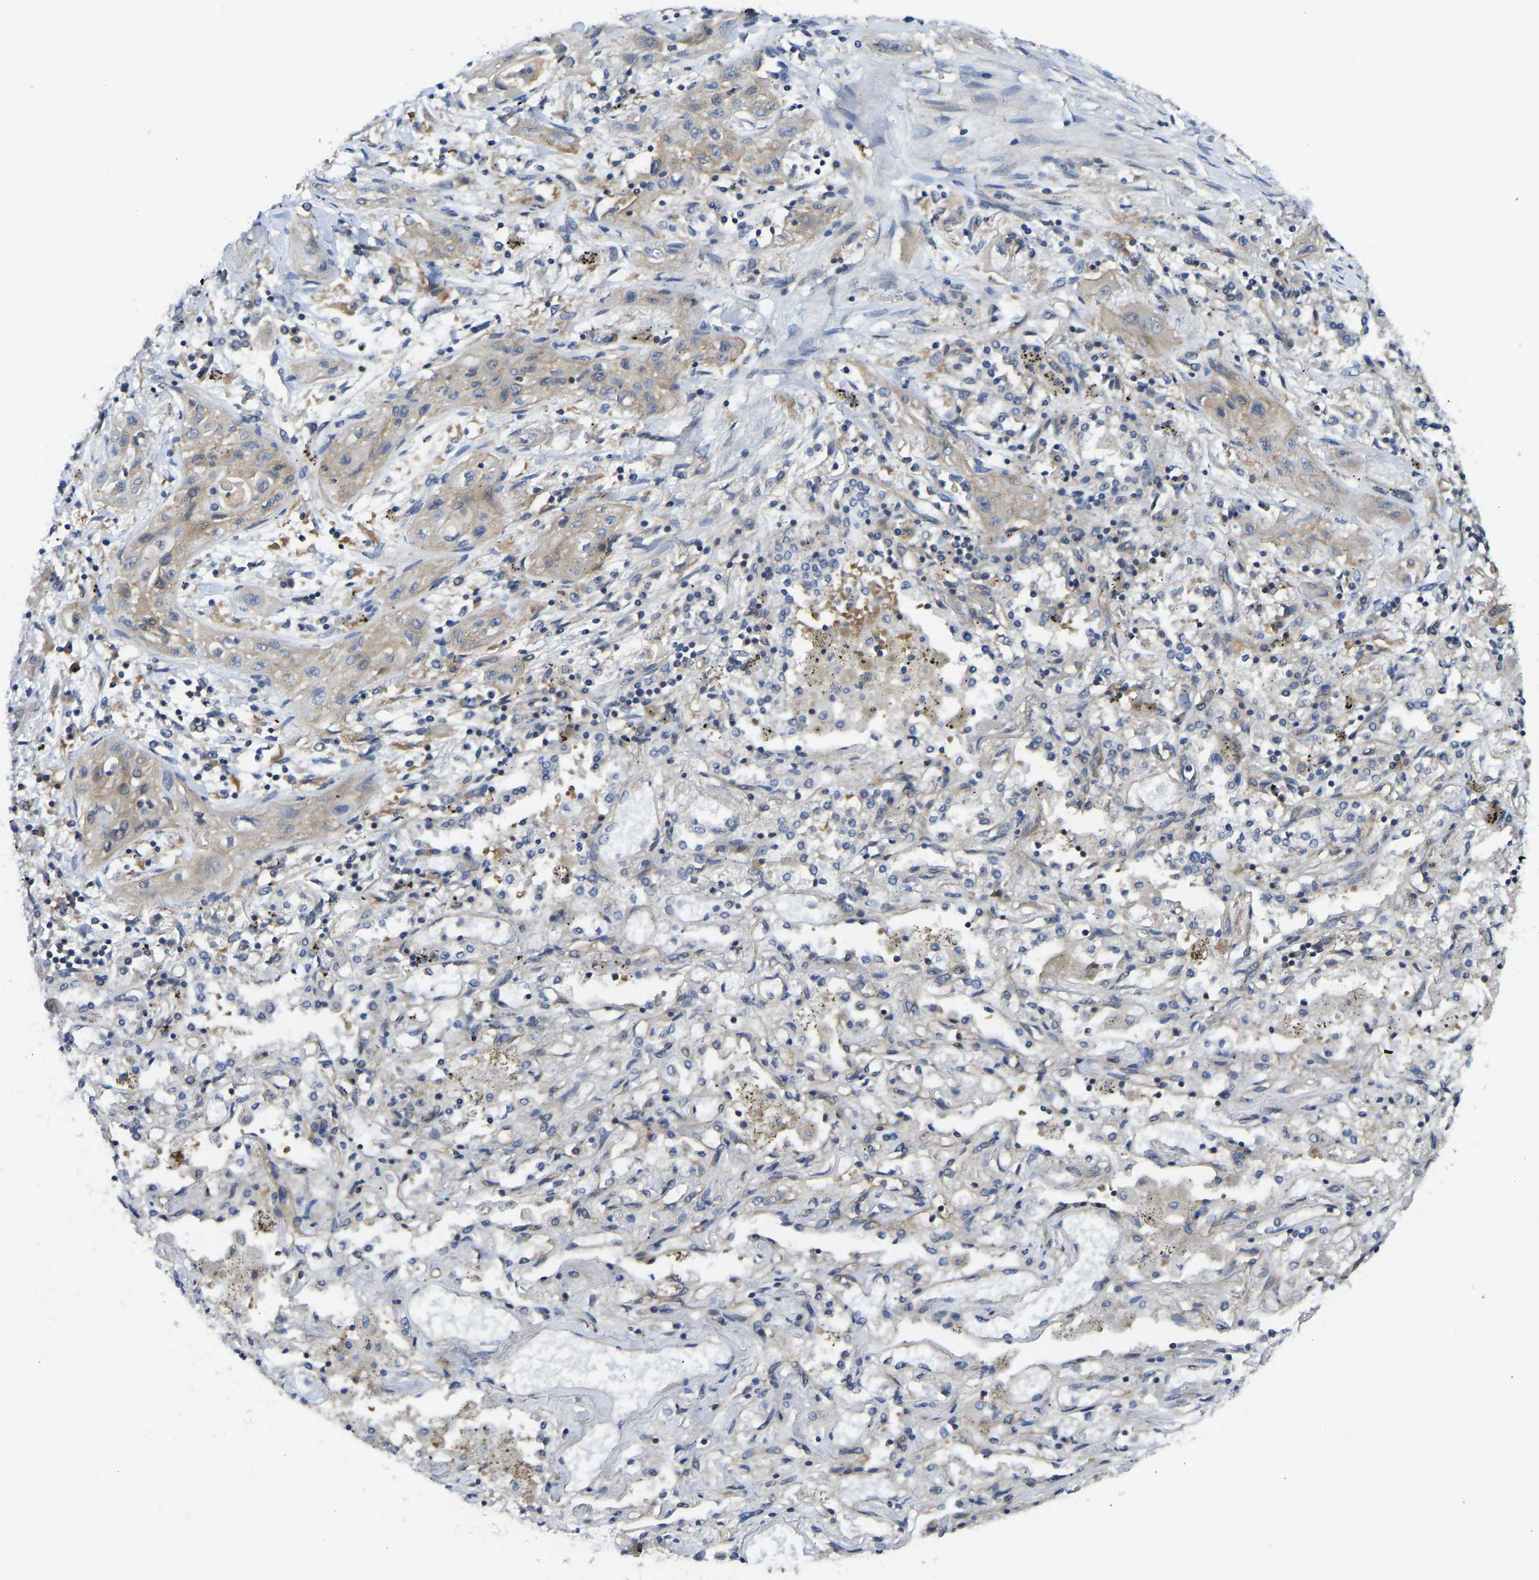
{"staining": {"intensity": "weak", "quantity": ">75%", "location": "cytoplasmic/membranous"}, "tissue": "lung cancer", "cell_type": "Tumor cells", "image_type": "cancer", "snomed": [{"axis": "morphology", "description": "Squamous cell carcinoma, NOS"}, {"axis": "topography", "description": "Lung"}], "caption": "Immunohistochemistry of human lung squamous cell carcinoma shows low levels of weak cytoplasmic/membranous positivity in about >75% of tumor cells.", "gene": "PPP3CA", "patient": {"sex": "female", "age": 47}}